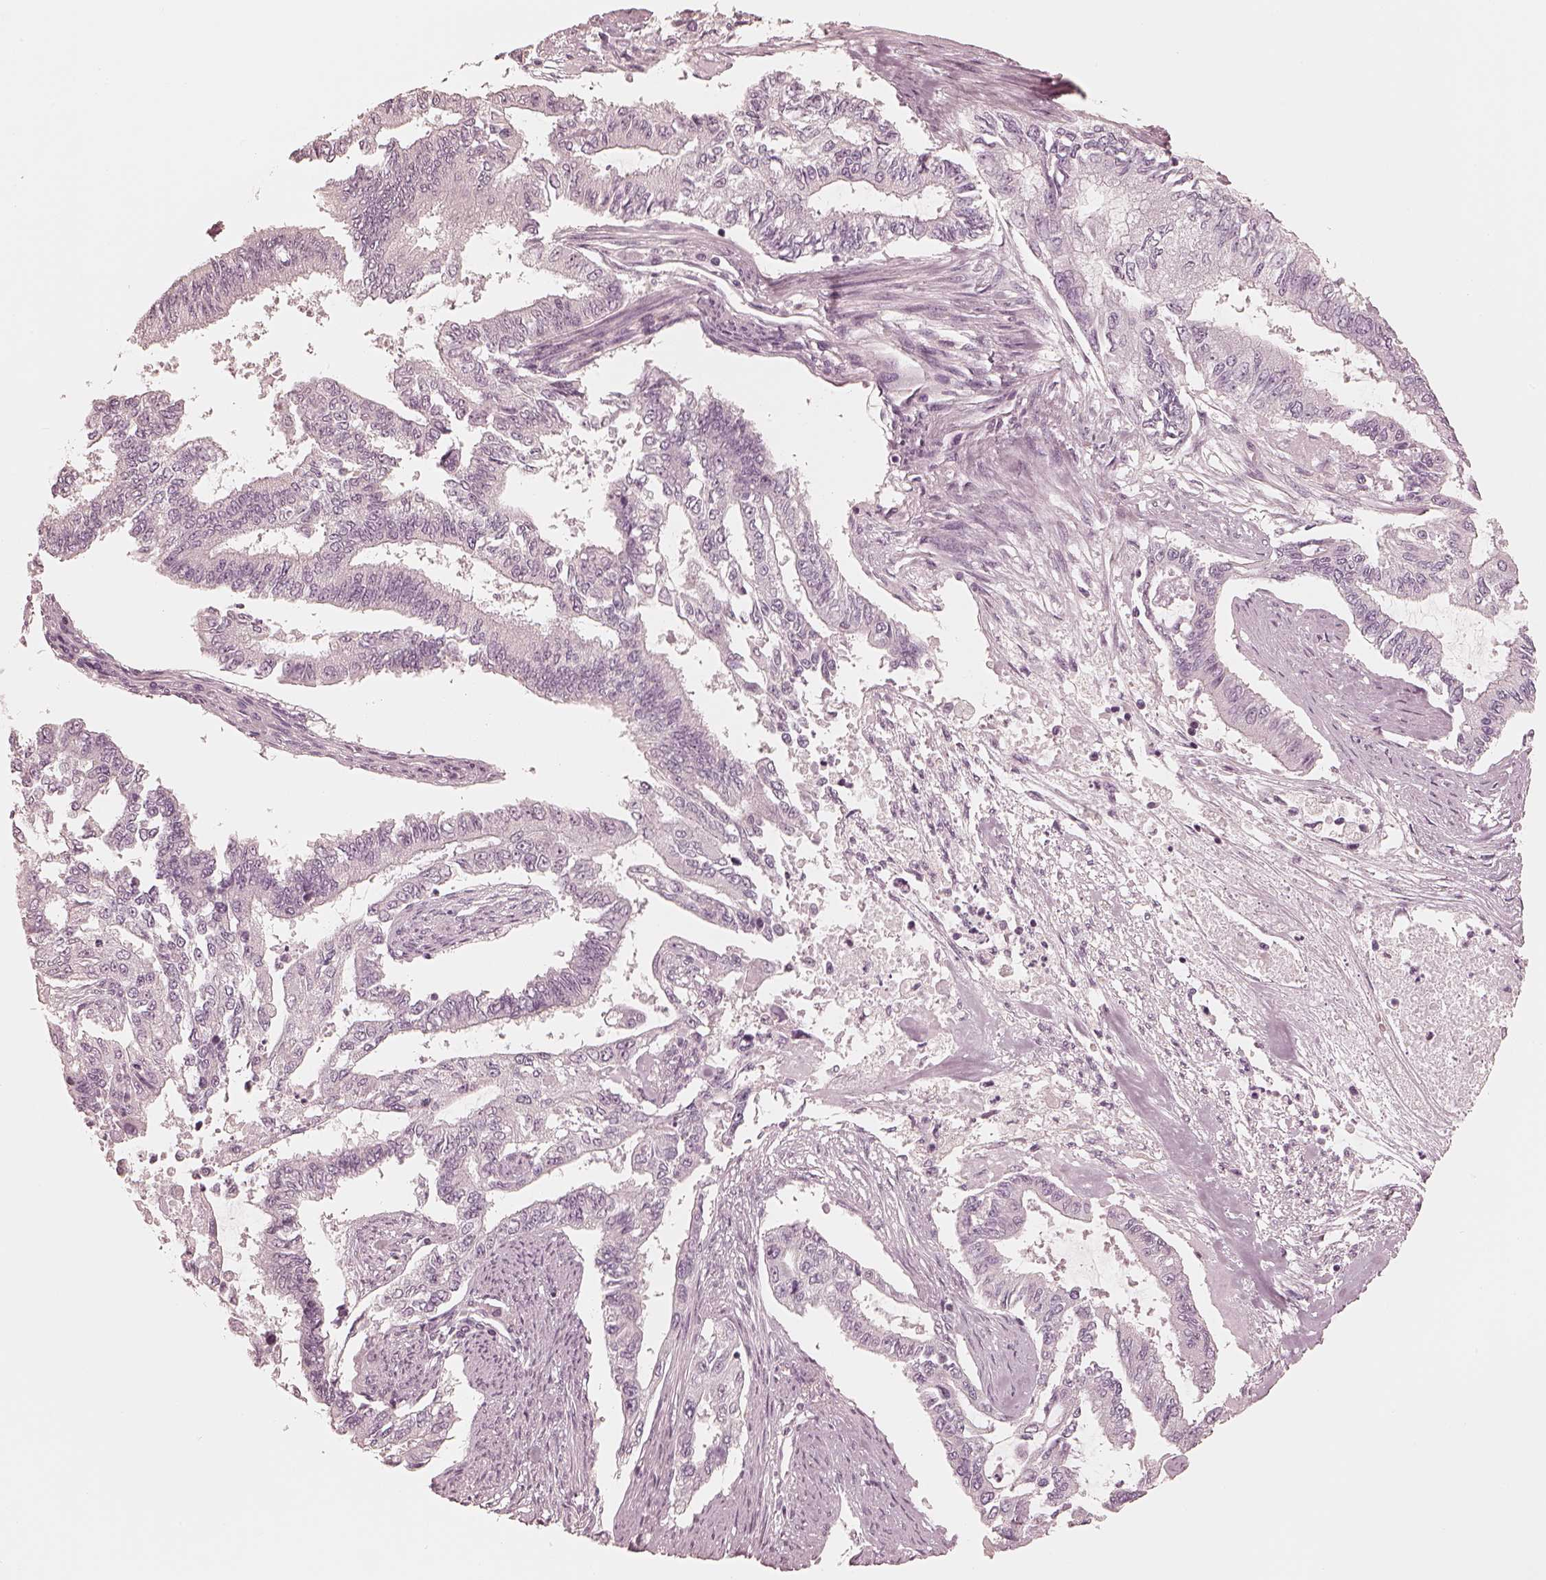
{"staining": {"intensity": "negative", "quantity": "none", "location": "none"}, "tissue": "endometrial cancer", "cell_type": "Tumor cells", "image_type": "cancer", "snomed": [{"axis": "morphology", "description": "Adenocarcinoma, NOS"}, {"axis": "topography", "description": "Uterus"}], "caption": "A high-resolution image shows immunohistochemistry staining of endometrial cancer, which exhibits no significant expression in tumor cells.", "gene": "CALR3", "patient": {"sex": "female", "age": 59}}